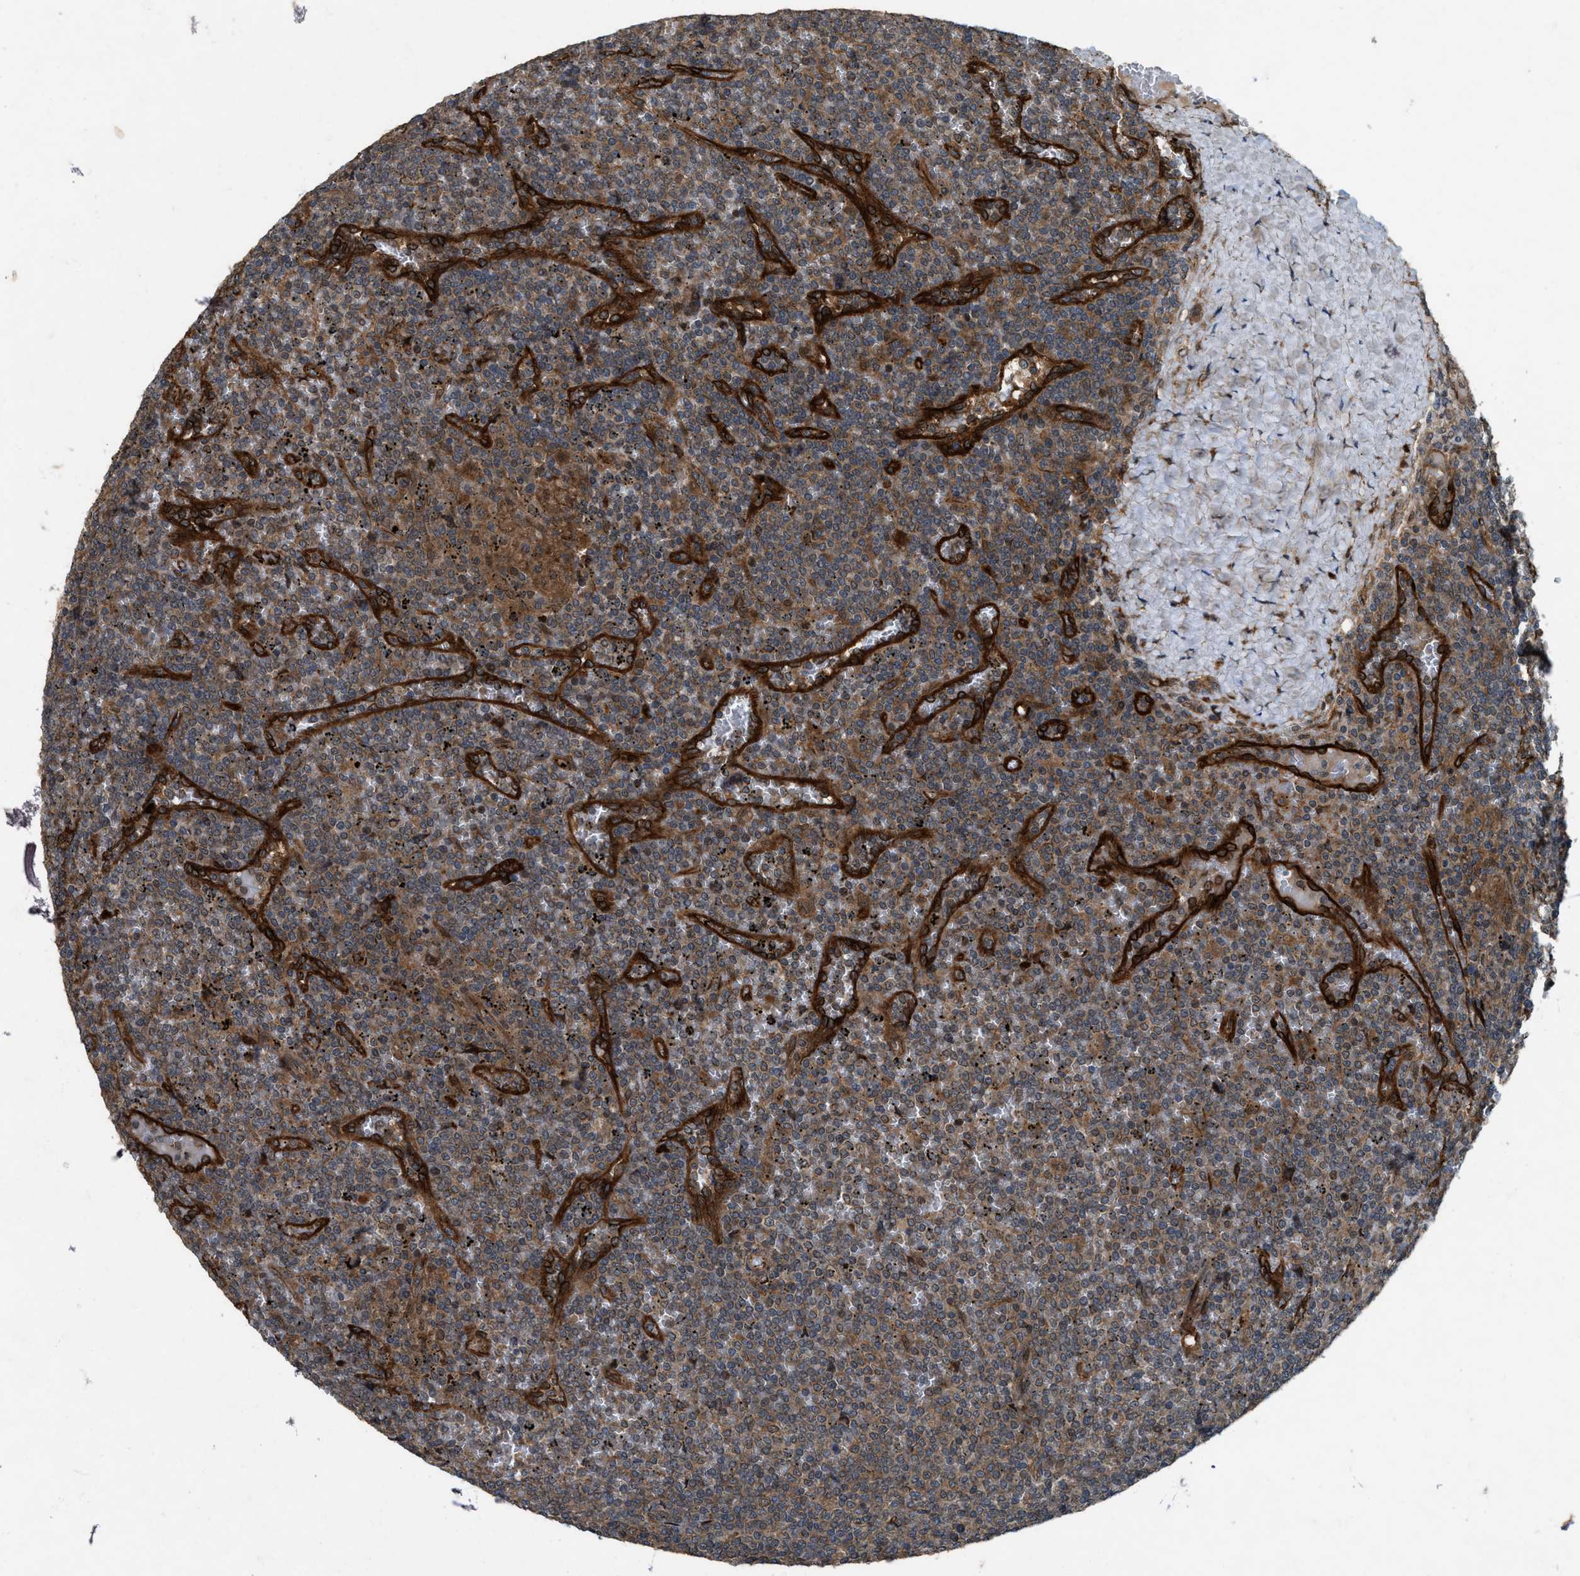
{"staining": {"intensity": "weak", "quantity": "25%-75%", "location": "cytoplasmic/membranous"}, "tissue": "lymphoma", "cell_type": "Tumor cells", "image_type": "cancer", "snomed": [{"axis": "morphology", "description": "Malignant lymphoma, non-Hodgkin's type, Low grade"}, {"axis": "topography", "description": "Spleen"}], "caption": "Weak cytoplasmic/membranous positivity is present in approximately 25%-75% of tumor cells in low-grade malignant lymphoma, non-Hodgkin's type. (IHC, brightfield microscopy, high magnification).", "gene": "LRRC72", "patient": {"sex": "female", "age": 19}}